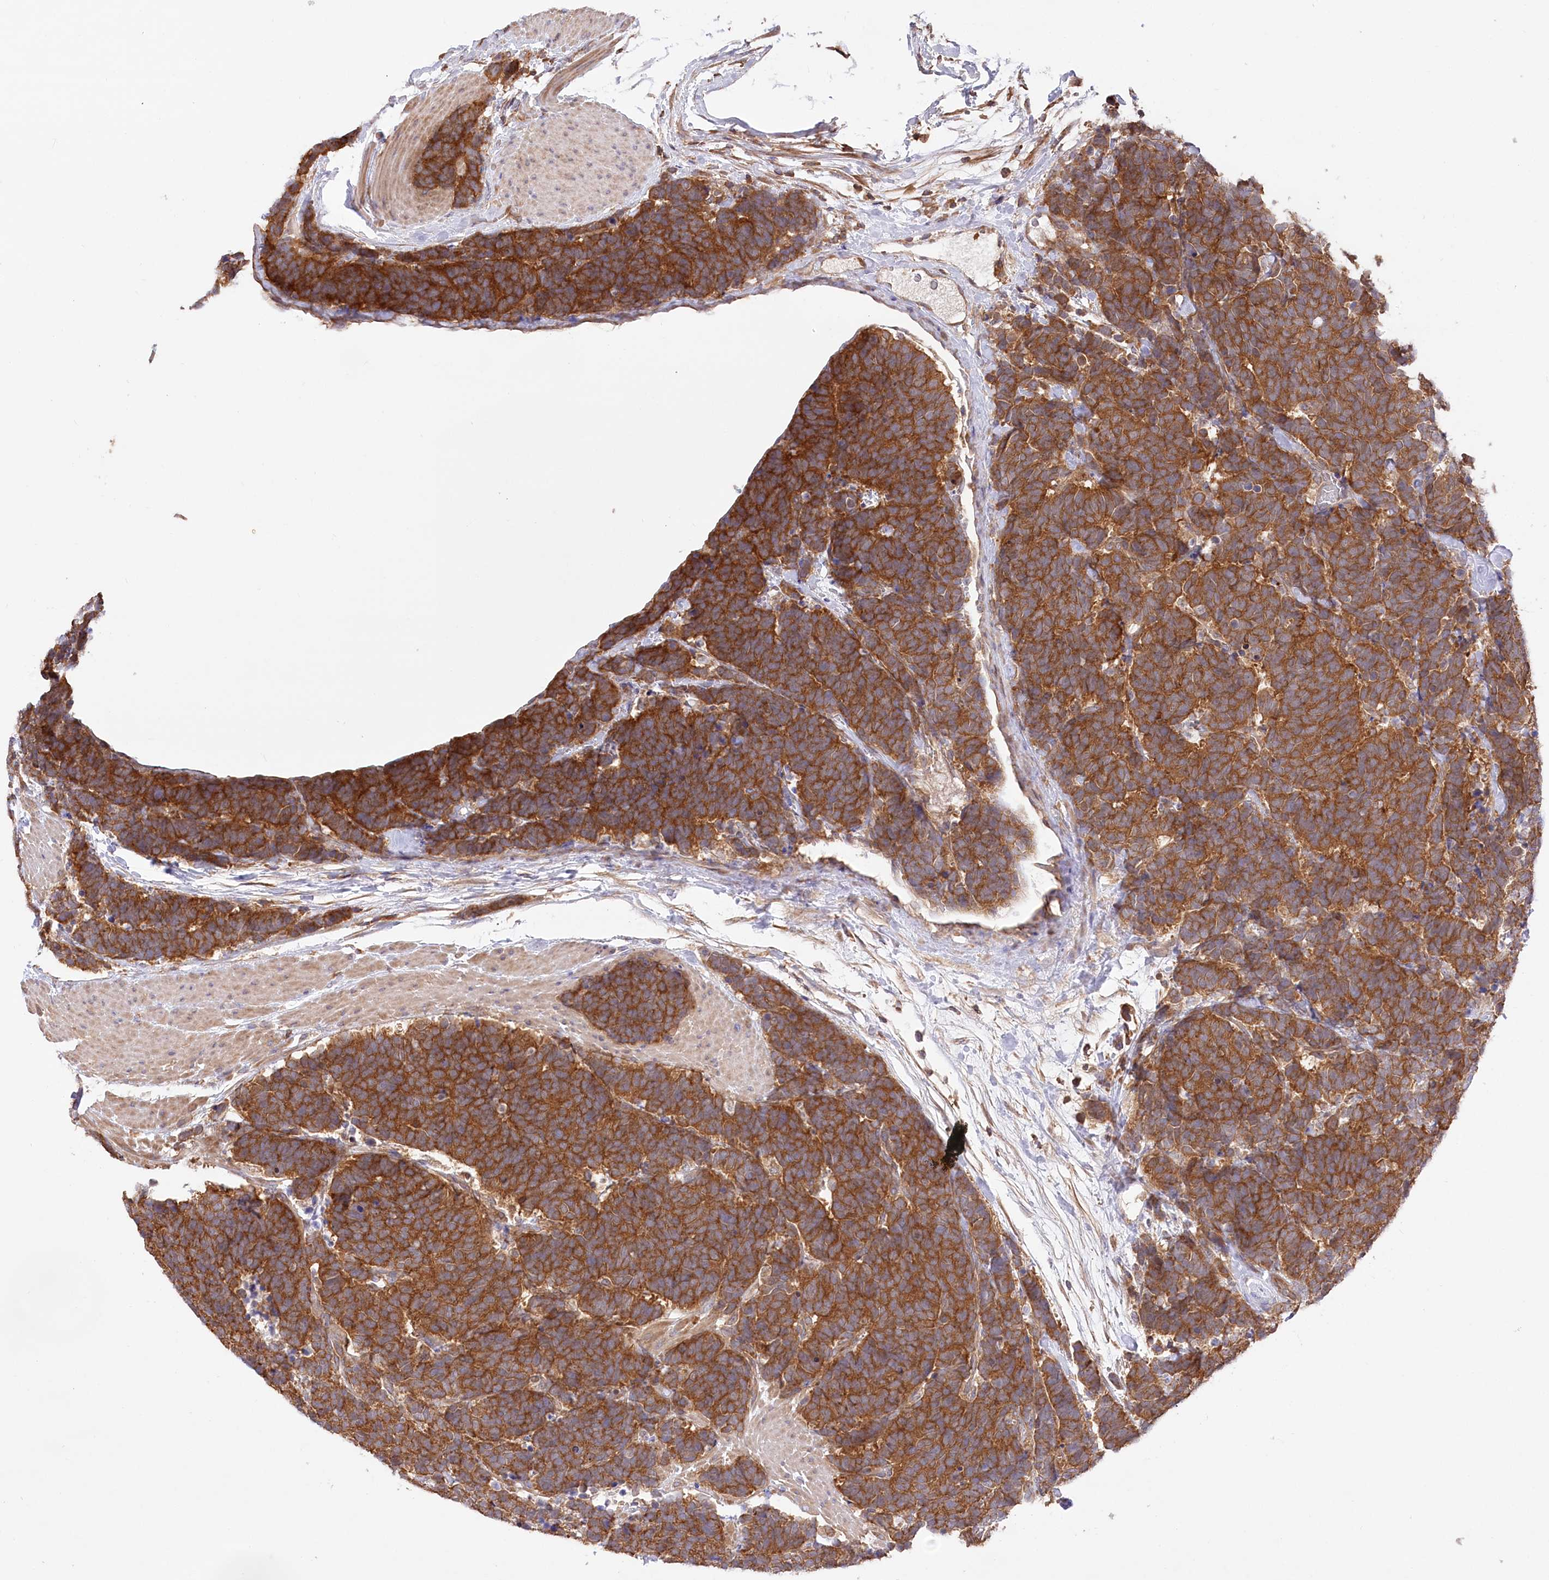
{"staining": {"intensity": "strong", "quantity": ">75%", "location": "cytoplasmic/membranous"}, "tissue": "carcinoid", "cell_type": "Tumor cells", "image_type": "cancer", "snomed": [{"axis": "morphology", "description": "Carcinoma, NOS"}, {"axis": "morphology", "description": "Carcinoid, malignant, NOS"}, {"axis": "topography", "description": "Urinary bladder"}], "caption": "A high-resolution photomicrograph shows immunohistochemistry (IHC) staining of carcinoid, which displays strong cytoplasmic/membranous staining in about >75% of tumor cells. (DAB (3,3'-diaminobenzidine) IHC with brightfield microscopy, high magnification).", "gene": "UMPS", "patient": {"sex": "male", "age": 57}}